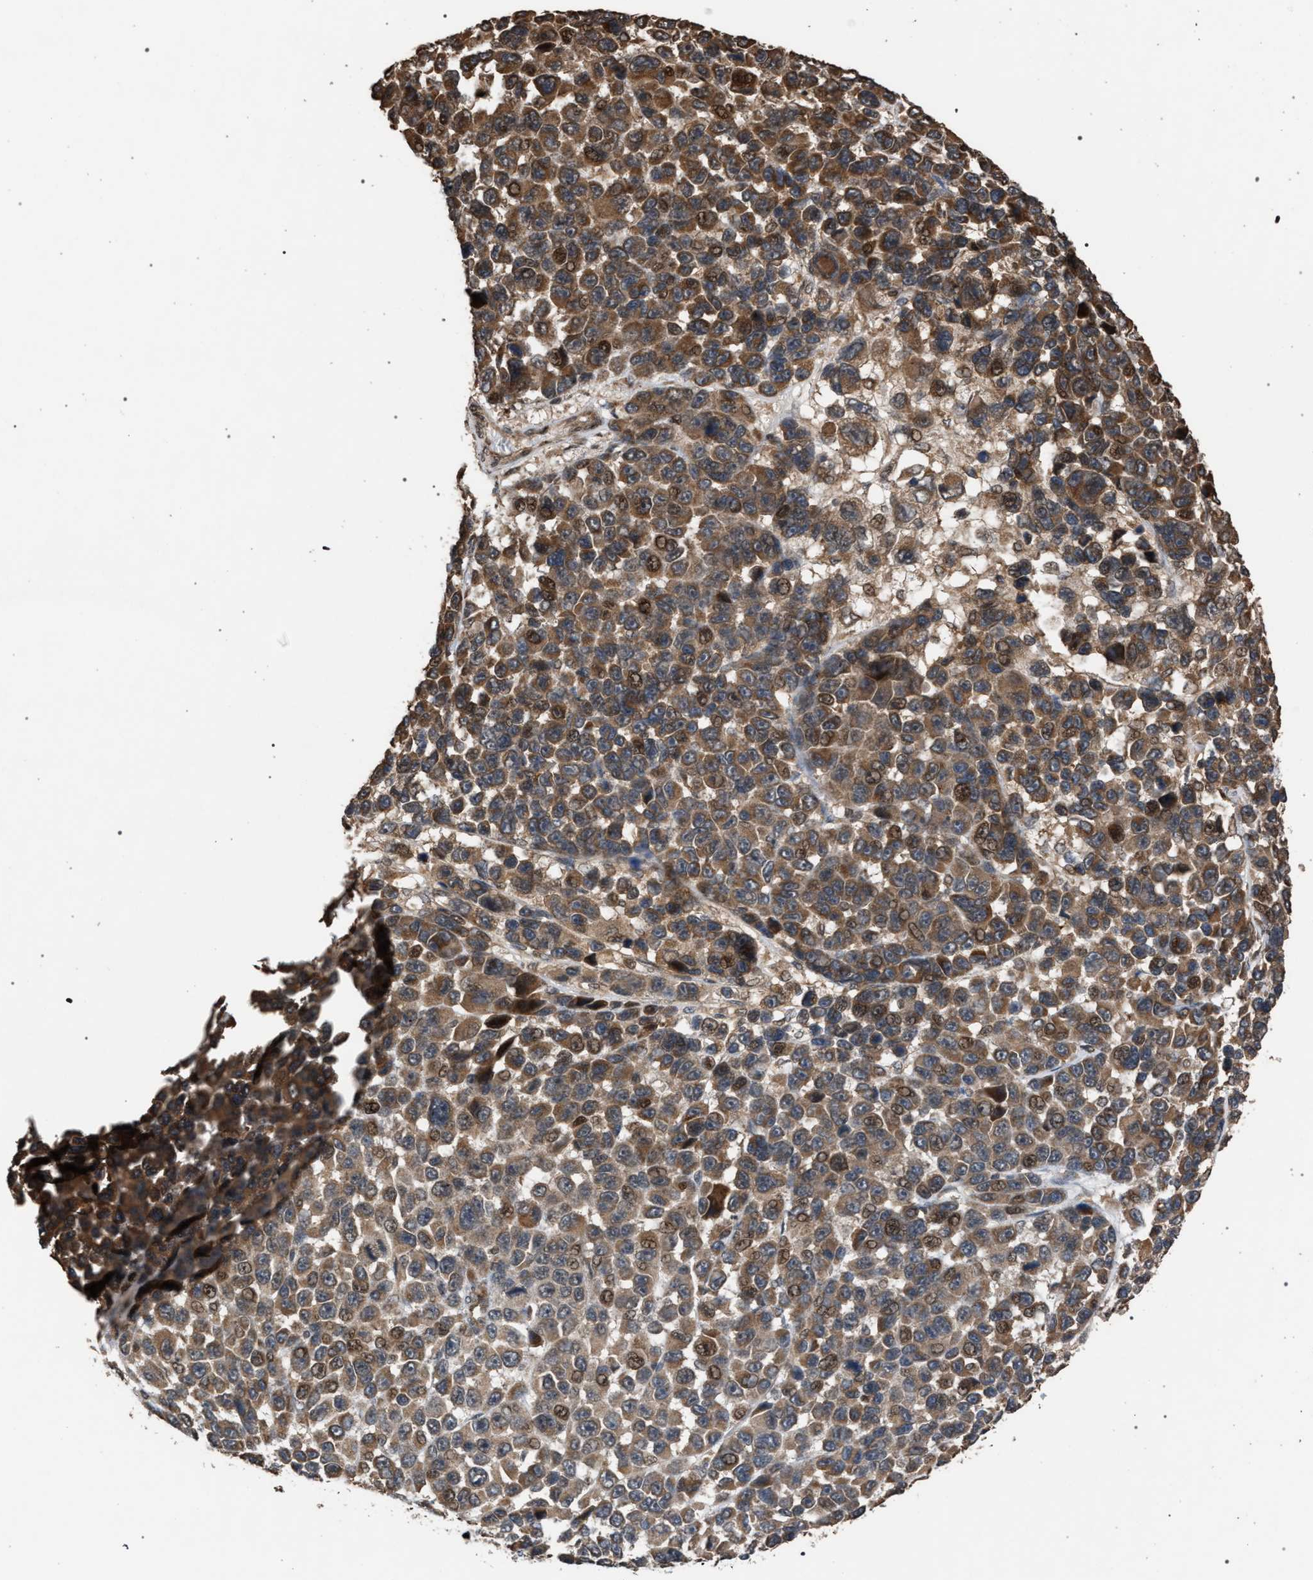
{"staining": {"intensity": "moderate", "quantity": ">75%", "location": "cytoplasmic/membranous"}, "tissue": "melanoma", "cell_type": "Tumor cells", "image_type": "cancer", "snomed": [{"axis": "morphology", "description": "Malignant melanoma, NOS"}, {"axis": "topography", "description": "Skin"}], "caption": "Moderate cytoplasmic/membranous positivity for a protein is present in approximately >75% of tumor cells of malignant melanoma using immunohistochemistry (IHC).", "gene": "NAA35", "patient": {"sex": "male", "age": 53}}